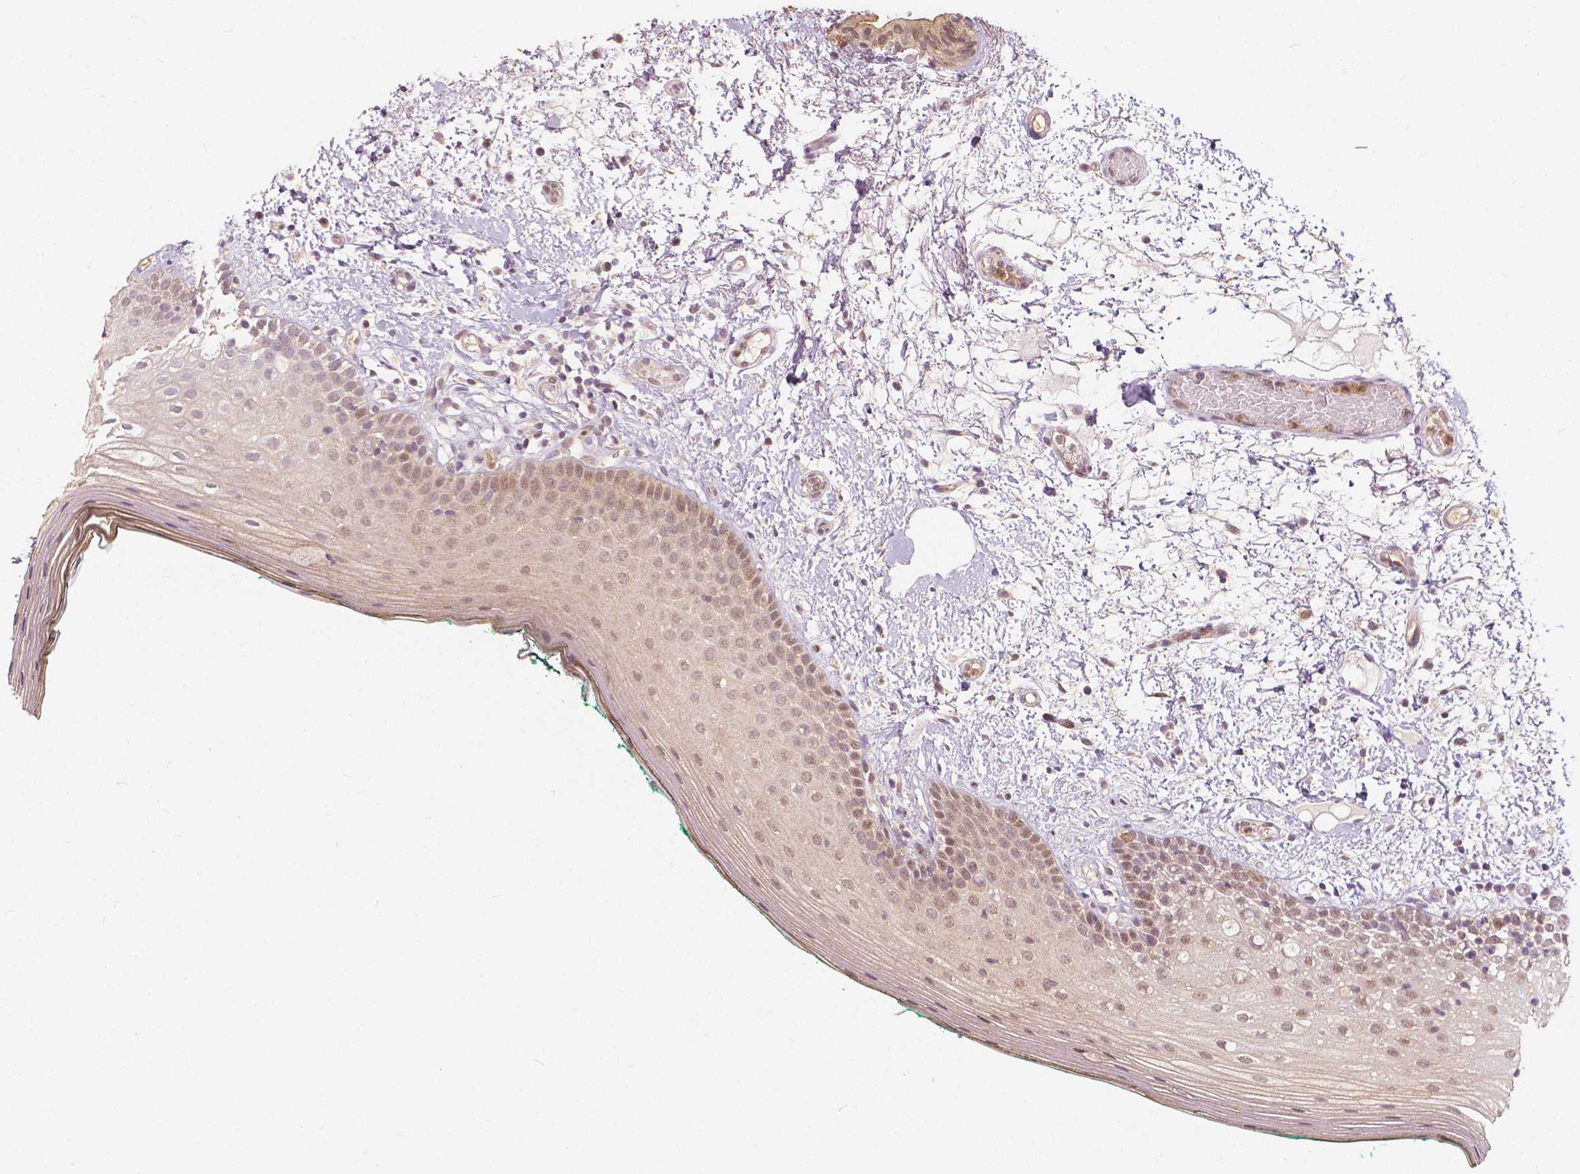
{"staining": {"intensity": "weak", "quantity": ">75%", "location": "cytoplasmic/membranous,nuclear"}, "tissue": "oral mucosa", "cell_type": "Squamous epithelial cells", "image_type": "normal", "snomed": [{"axis": "morphology", "description": "Normal tissue, NOS"}, {"axis": "topography", "description": "Oral tissue"}], "caption": "There is low levels of weak cytoplasmic/membranous,nuclear staining in squamous epithelial cells of benign oral mucosa, as demonstrated by immunohistochemical staining (brown color).", "gene": "NAPRT", "patient": {"sex": "female", "age": 83}}